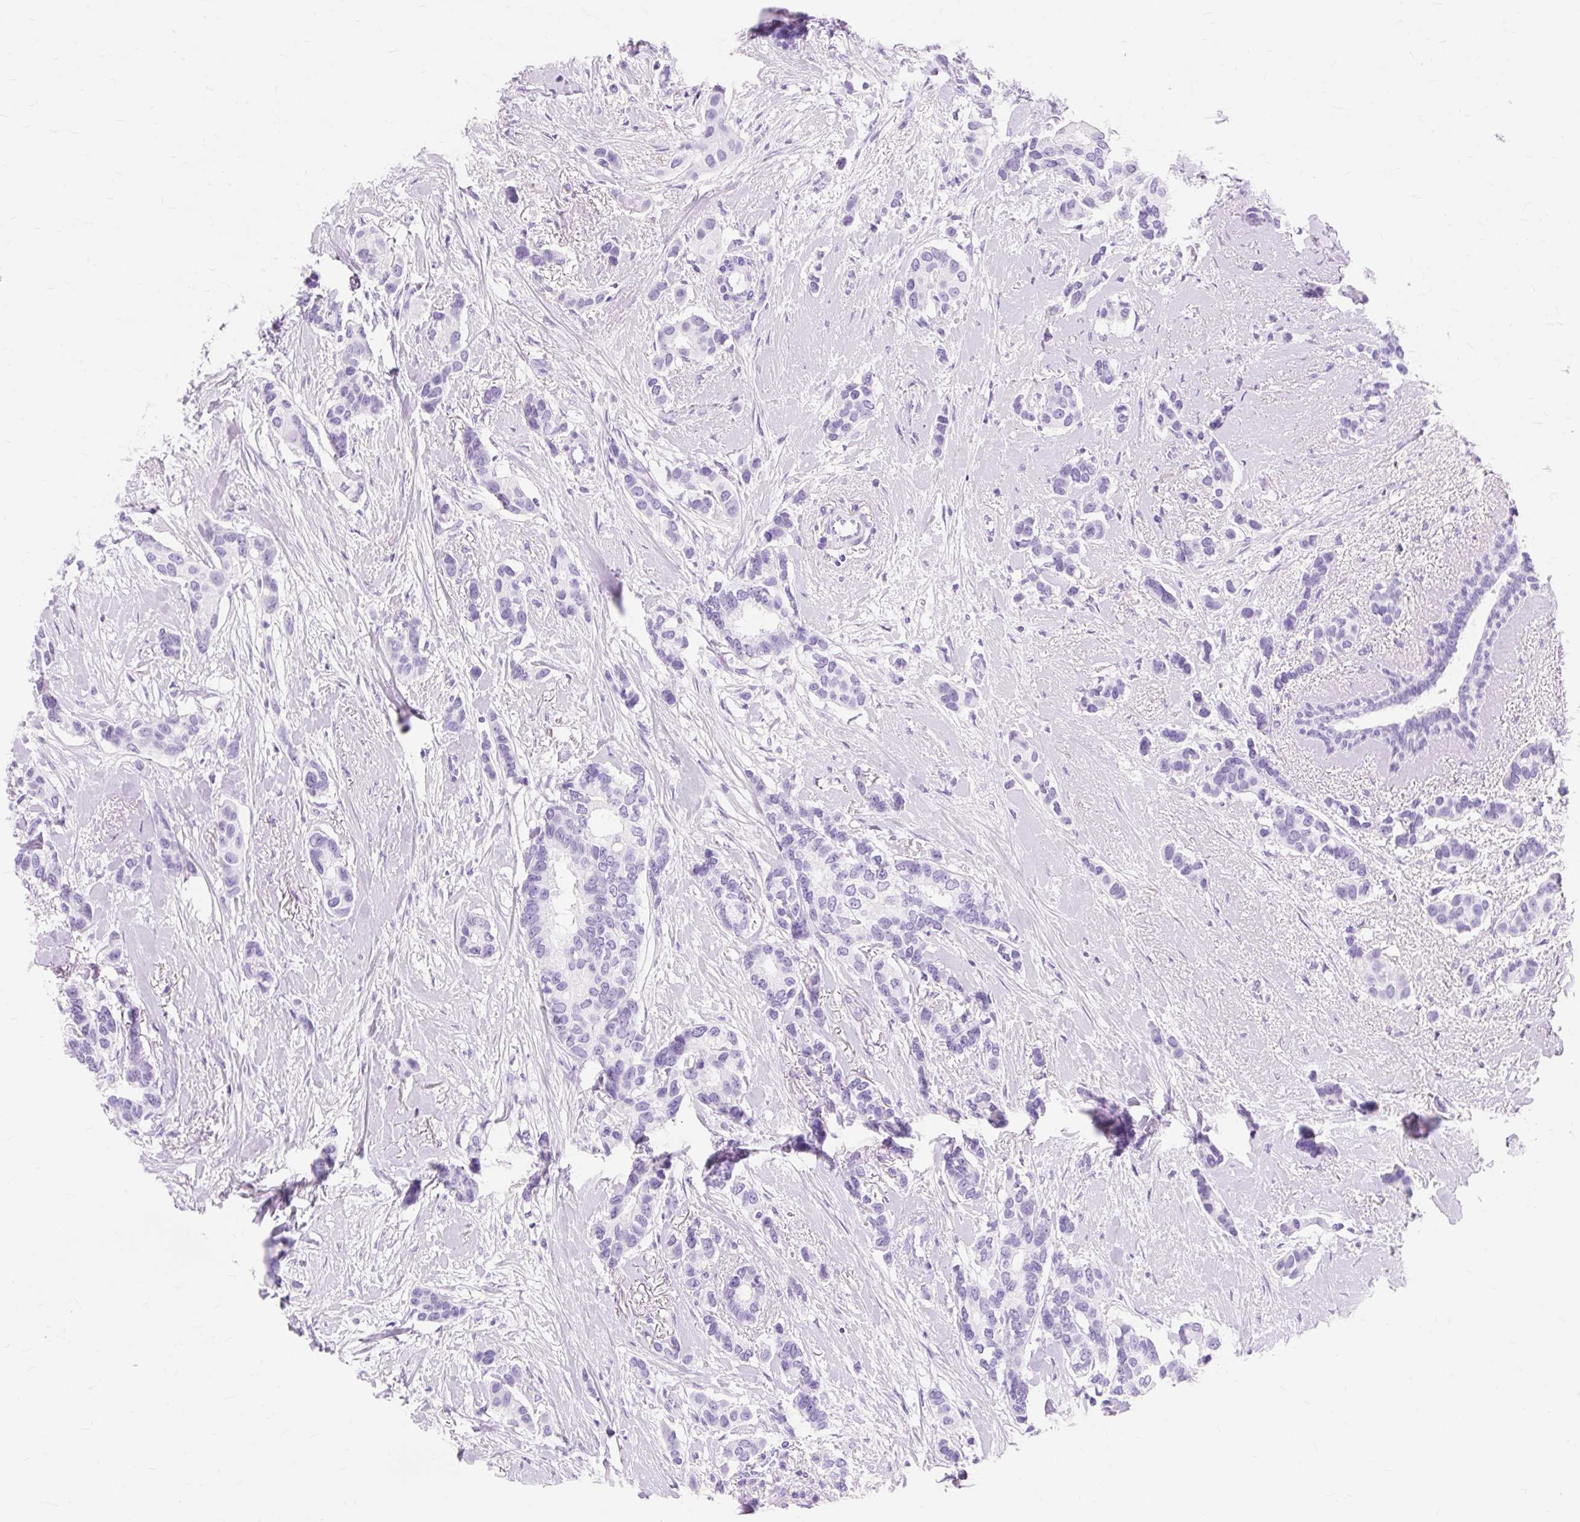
{"staining": {"intensity": "negative", "quantity": "none", "location": "none"}, "tissue": "breast cancer", "cell_type": "Tumor cells", "image_type": "cancer", "snomed": [{"axis": "morphology", "description": "Duct carcinoma"}, {"axis": "topography", "description": "Breast"}], "caption": "Immunohistochemistry photomicrograph of human breast cancer (intraductal carcinoma) stained for a protein (brown), which reveals no staining in tumor cells.", "gene": "MBP", "patient": {"sex": "female", "age": 73}}